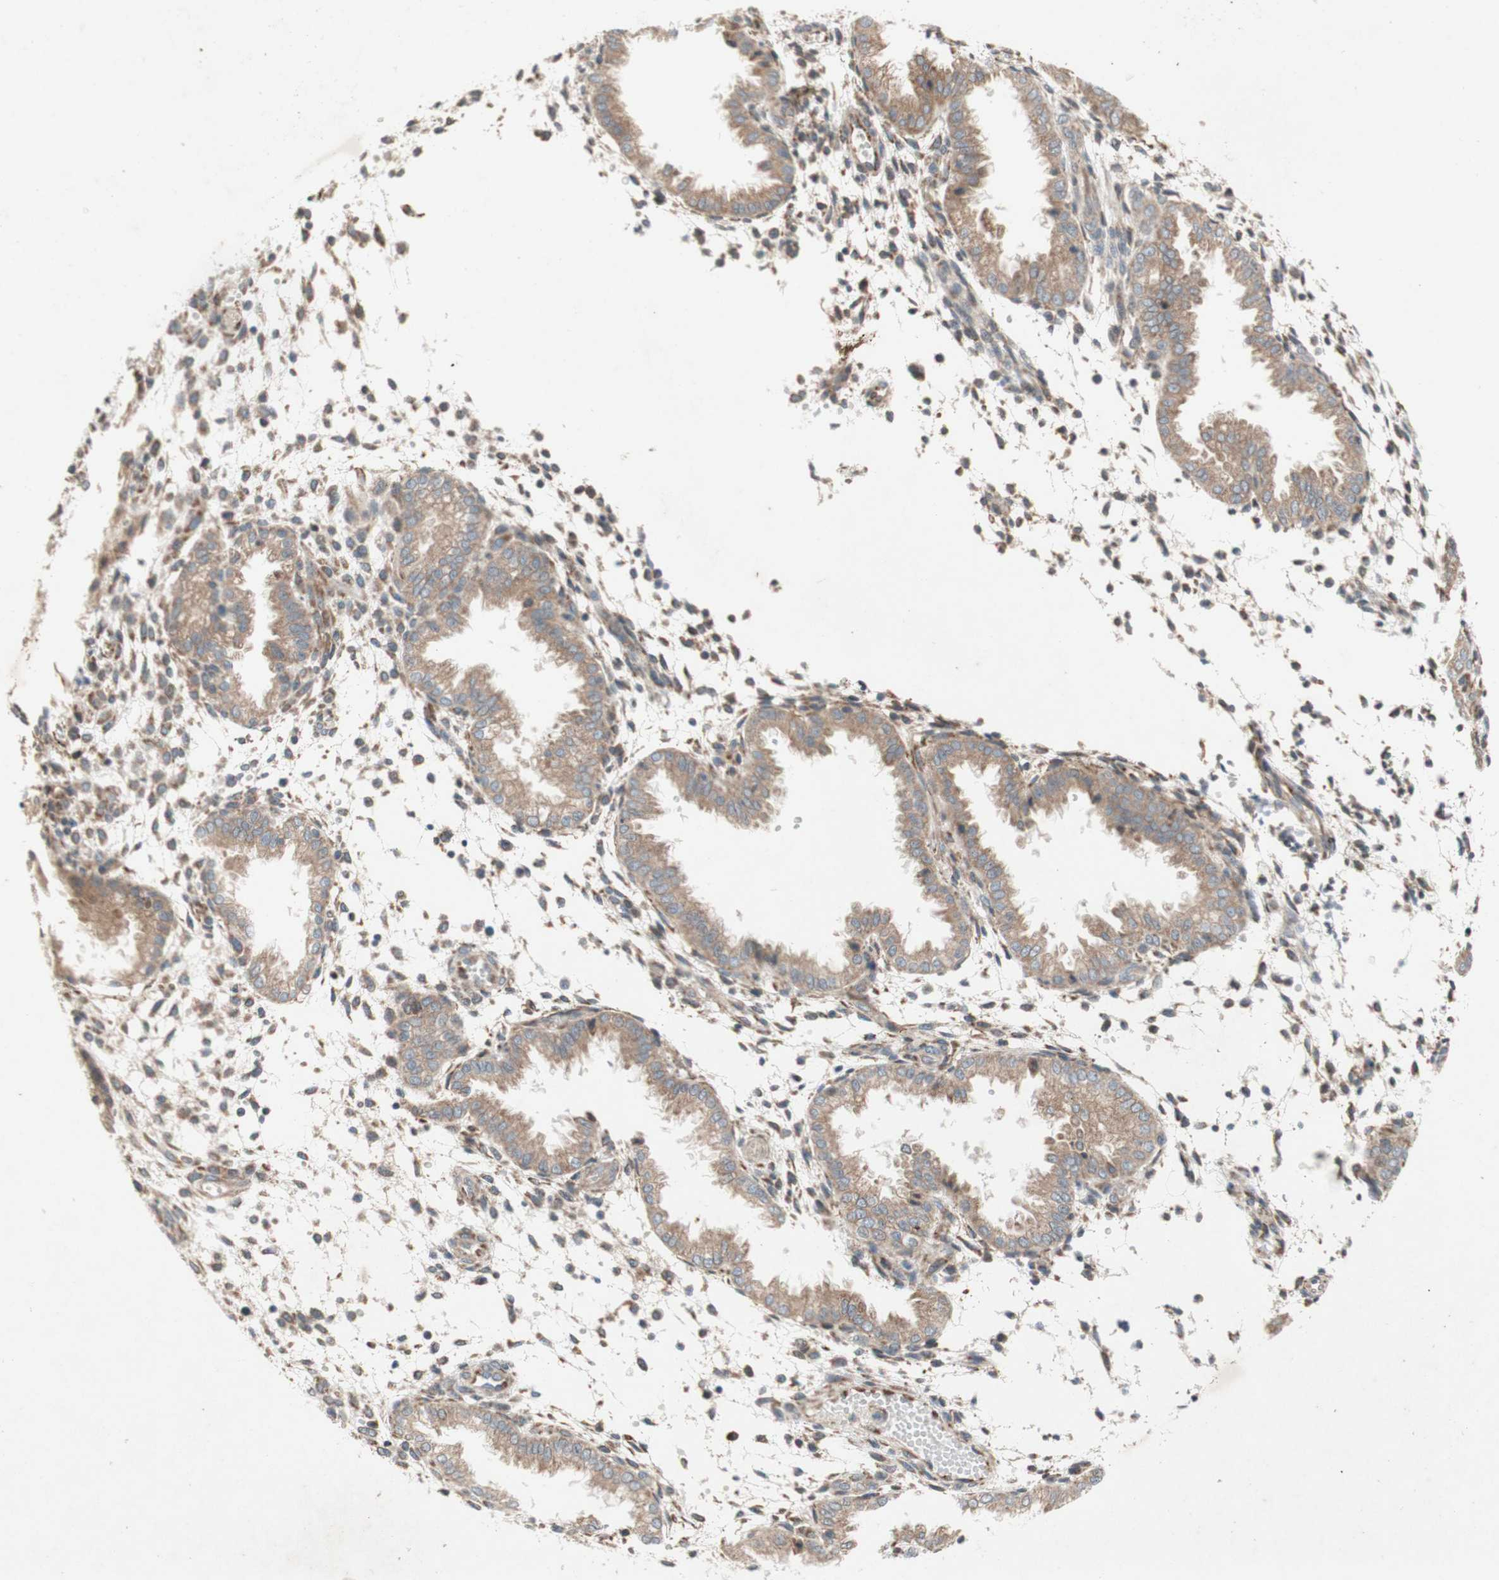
{"staining": {"intensity": "moderate", "quantity": "25%-75%", "location": "cytoplasmic/membranous"}, "tissue": "endometrium", "cell_type": "Cells in endometrial stroma", "image_type": "normal", "snomed": [{"axis": "morphology", "description": "Normal tissue, NOS"}, {"axis": "topography", "description": "Endometrium"}], "caption": "A photomicrograph of human endometrium stained for a protein shows moderate cytoplasmic/membranous brown staining in cells in endometrial stroma. The staining is performed using DAB brown chromogen to label protein expression. The nuclei are counter-stained blue using hematoxylin.", "gene": "SOCS2", "patient": {"sex": "female", "age": 33}}